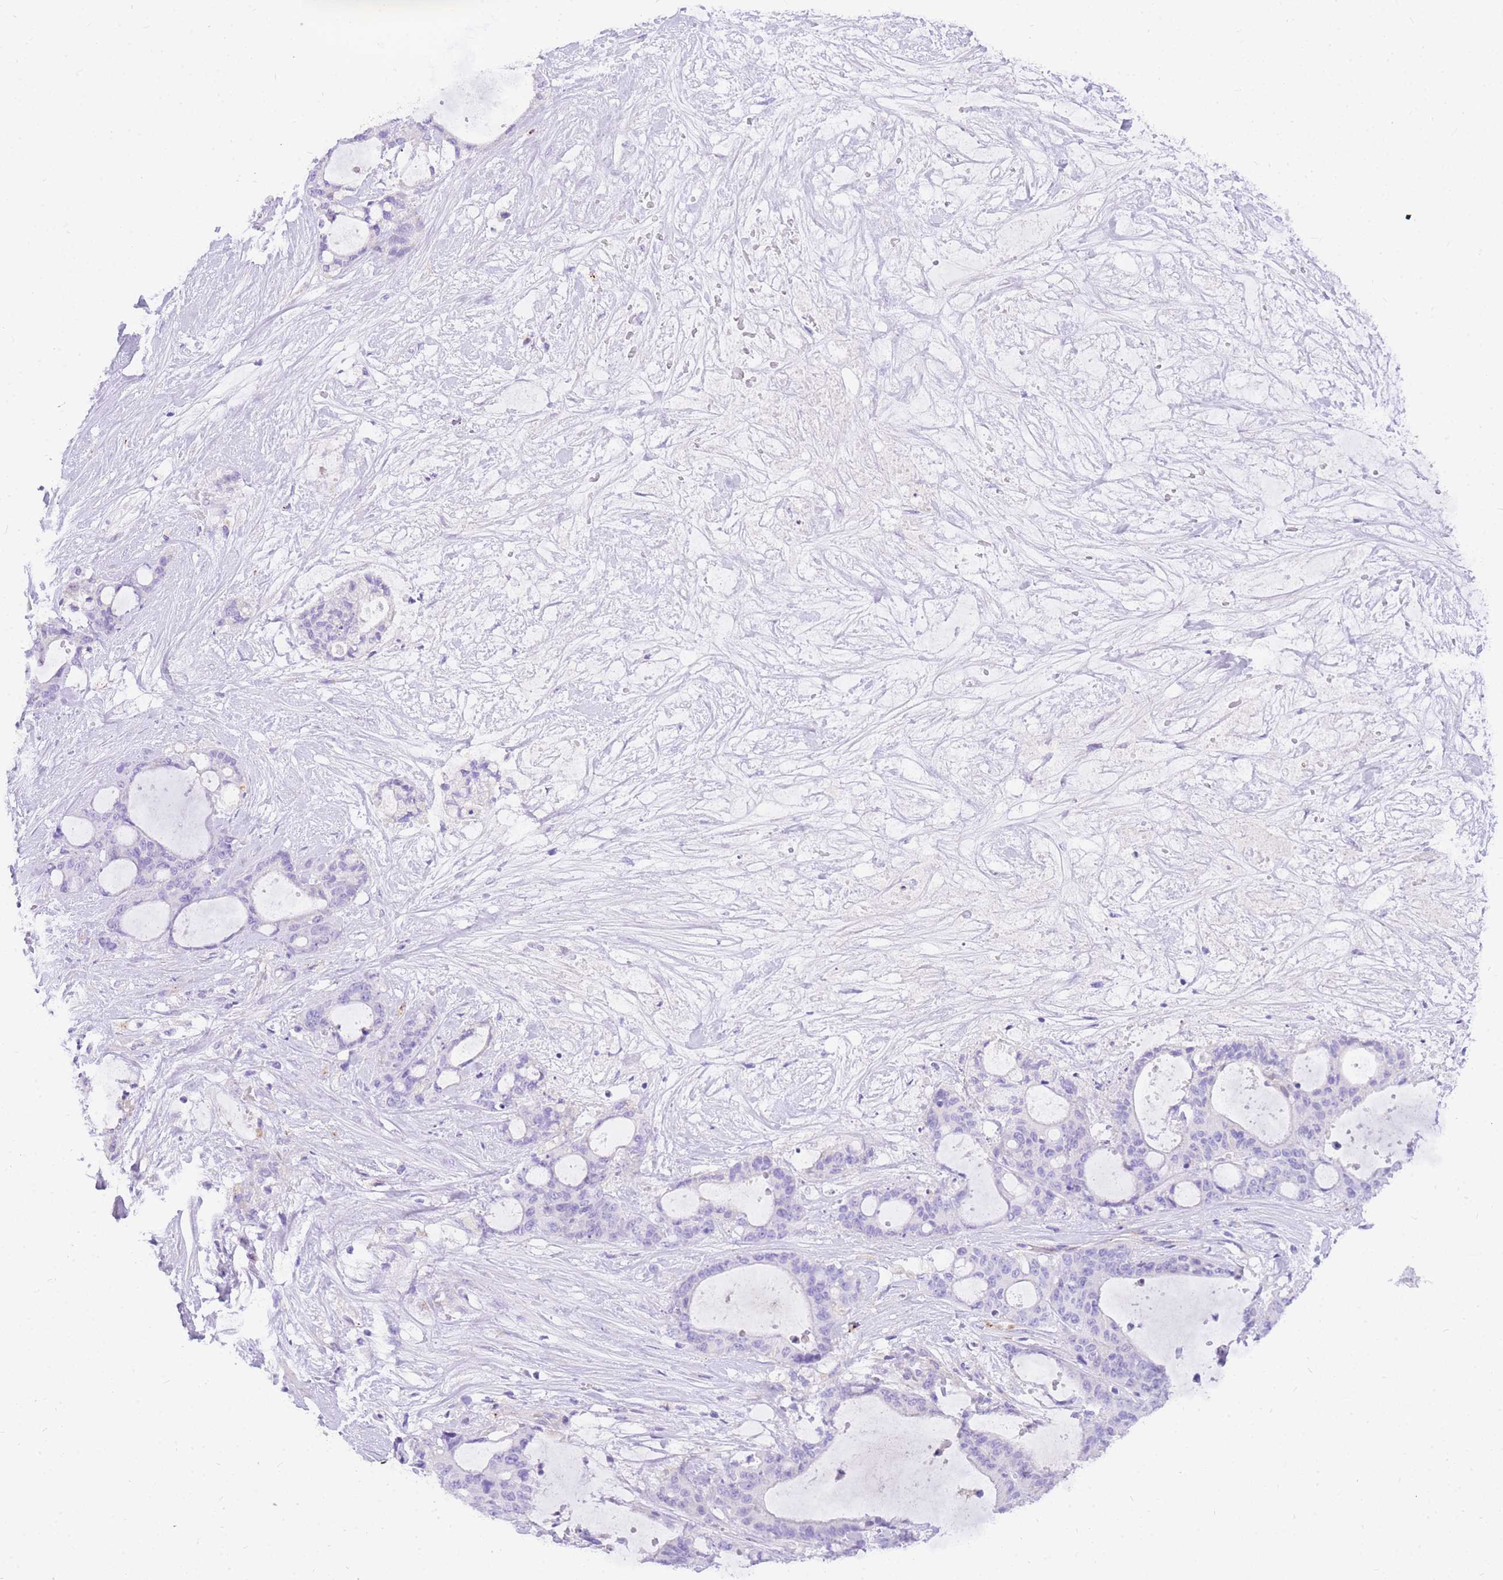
{"staining": {"intensity": "negative", "quantity": "none", "location": "none"}, "tissue": "liver cancer", "cell_type": "Tumor cells", "image_type": "cancer", "snomed": [{"axis": "morphology", "description": "Normal tissue, NOS"}, {"axis": "morphology", "description": "Cholangiocarcinoma"}, {"axis": "topography", "description": "Liver"}, {"axis": "topography", "description": "Peripheral nerve tissue"}], "caption": "Immunohistochemical staining of liver cholangiocarcinoma shows no significant positivity in tumor cells.", "gene": "UPK1A", "patient": {"sex": "female", "age": 73}}